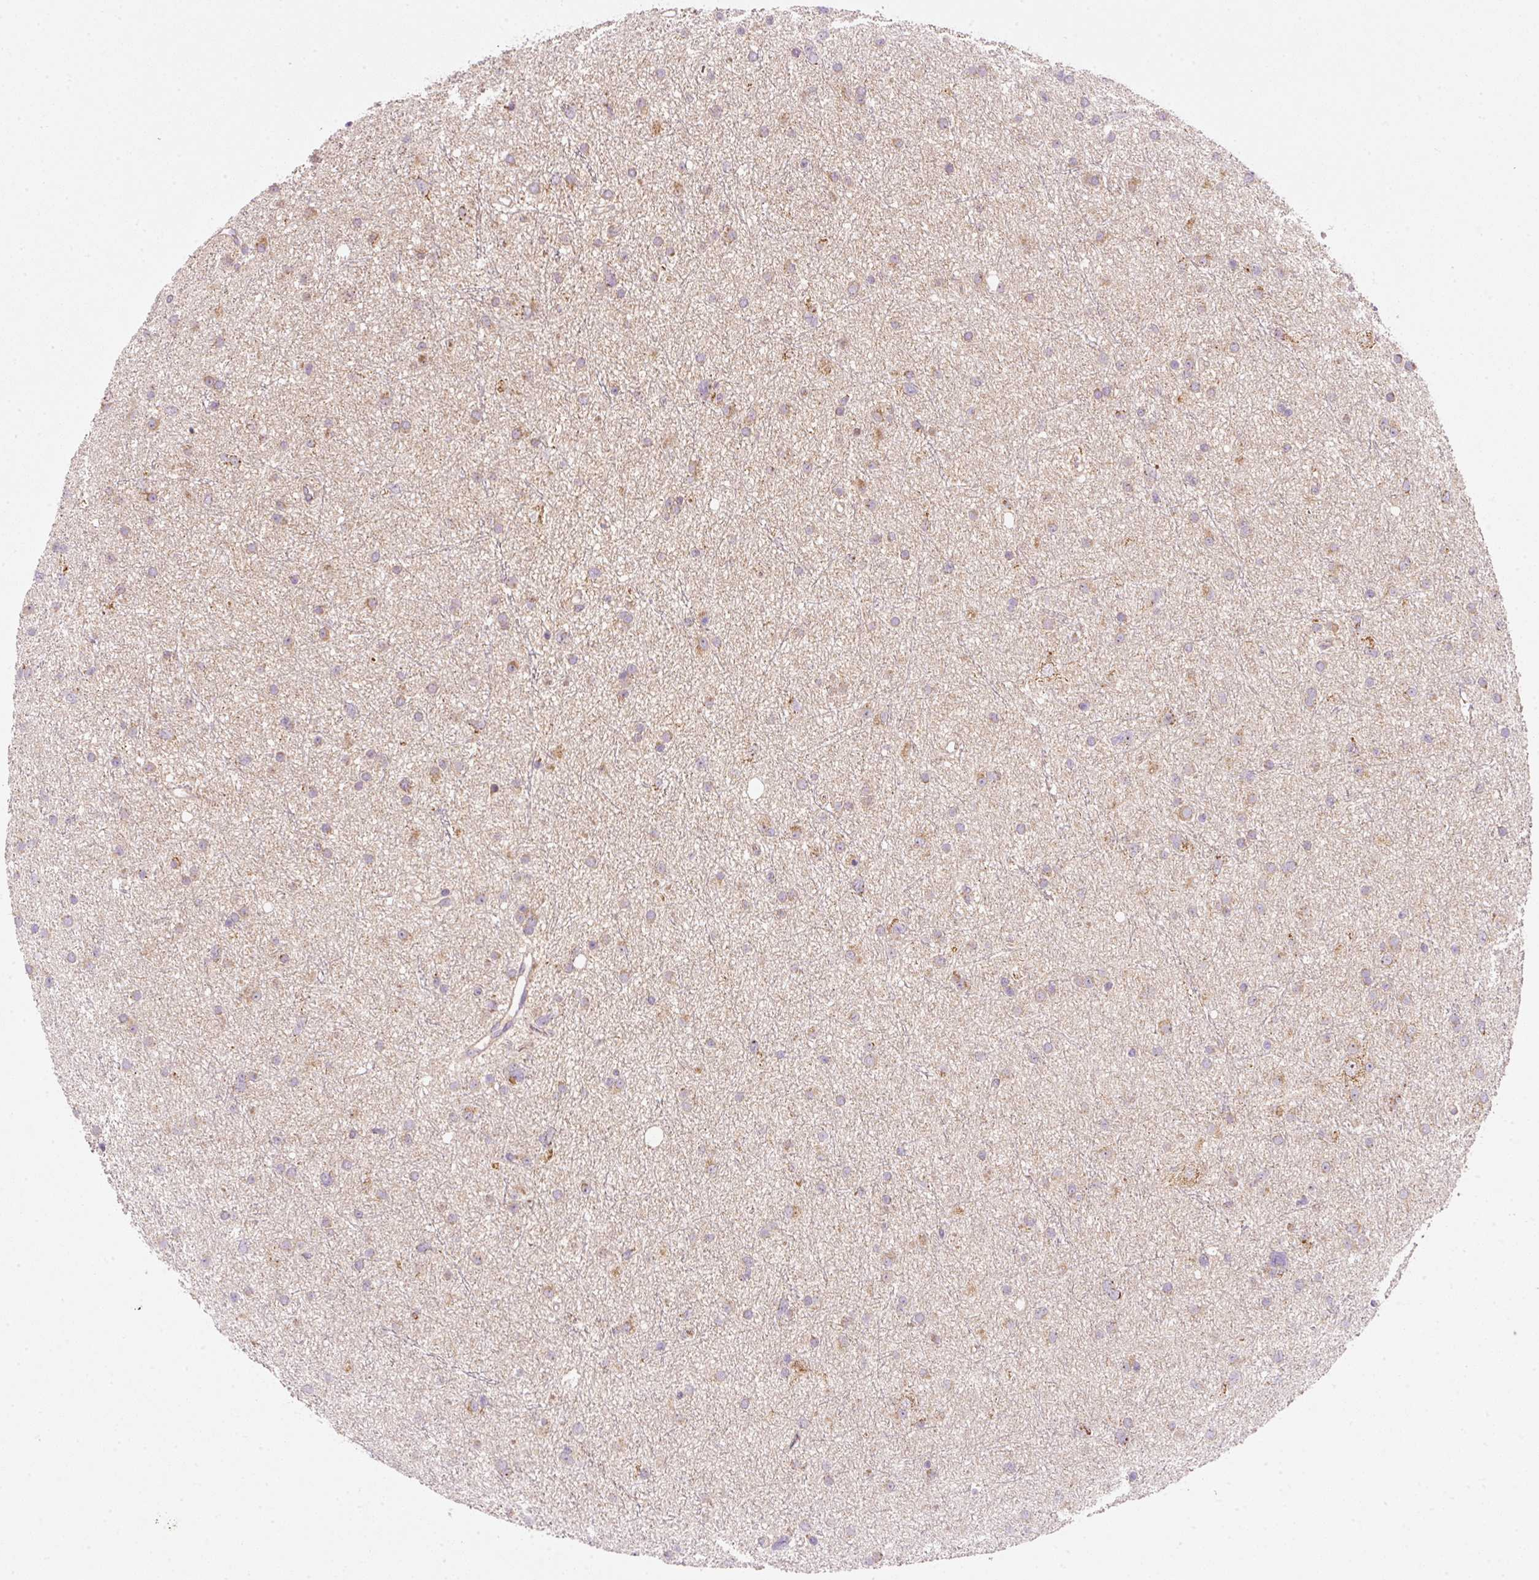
{"staining": {"intensity": "moderate", "quantity": "25%-75%", "location": "cytoplasmic/membranous"}, "tissue": "glioma", "cell_type": "Tumor cells", "image_type": "cancer", "snomed": [{"axis": "morphology", "description": "Glioma, malignant, Low grade"}, {"axis": "topography", "description": "Cerebral cortex"}], "caption": "Brown immunohistochemical staining in malignant glioma (low-grade) displays moderate cytoplasmic/membranous expression in approximately 25%-75% of tumor cells. Using DAB (3,3'-diaminobenzidine) (brown) and hematoxylin (blue) stains, captured at high magnification using brightfield microscopy.", "gene": "FAM78B", "patient": {"sex": "female", "age": 39}}